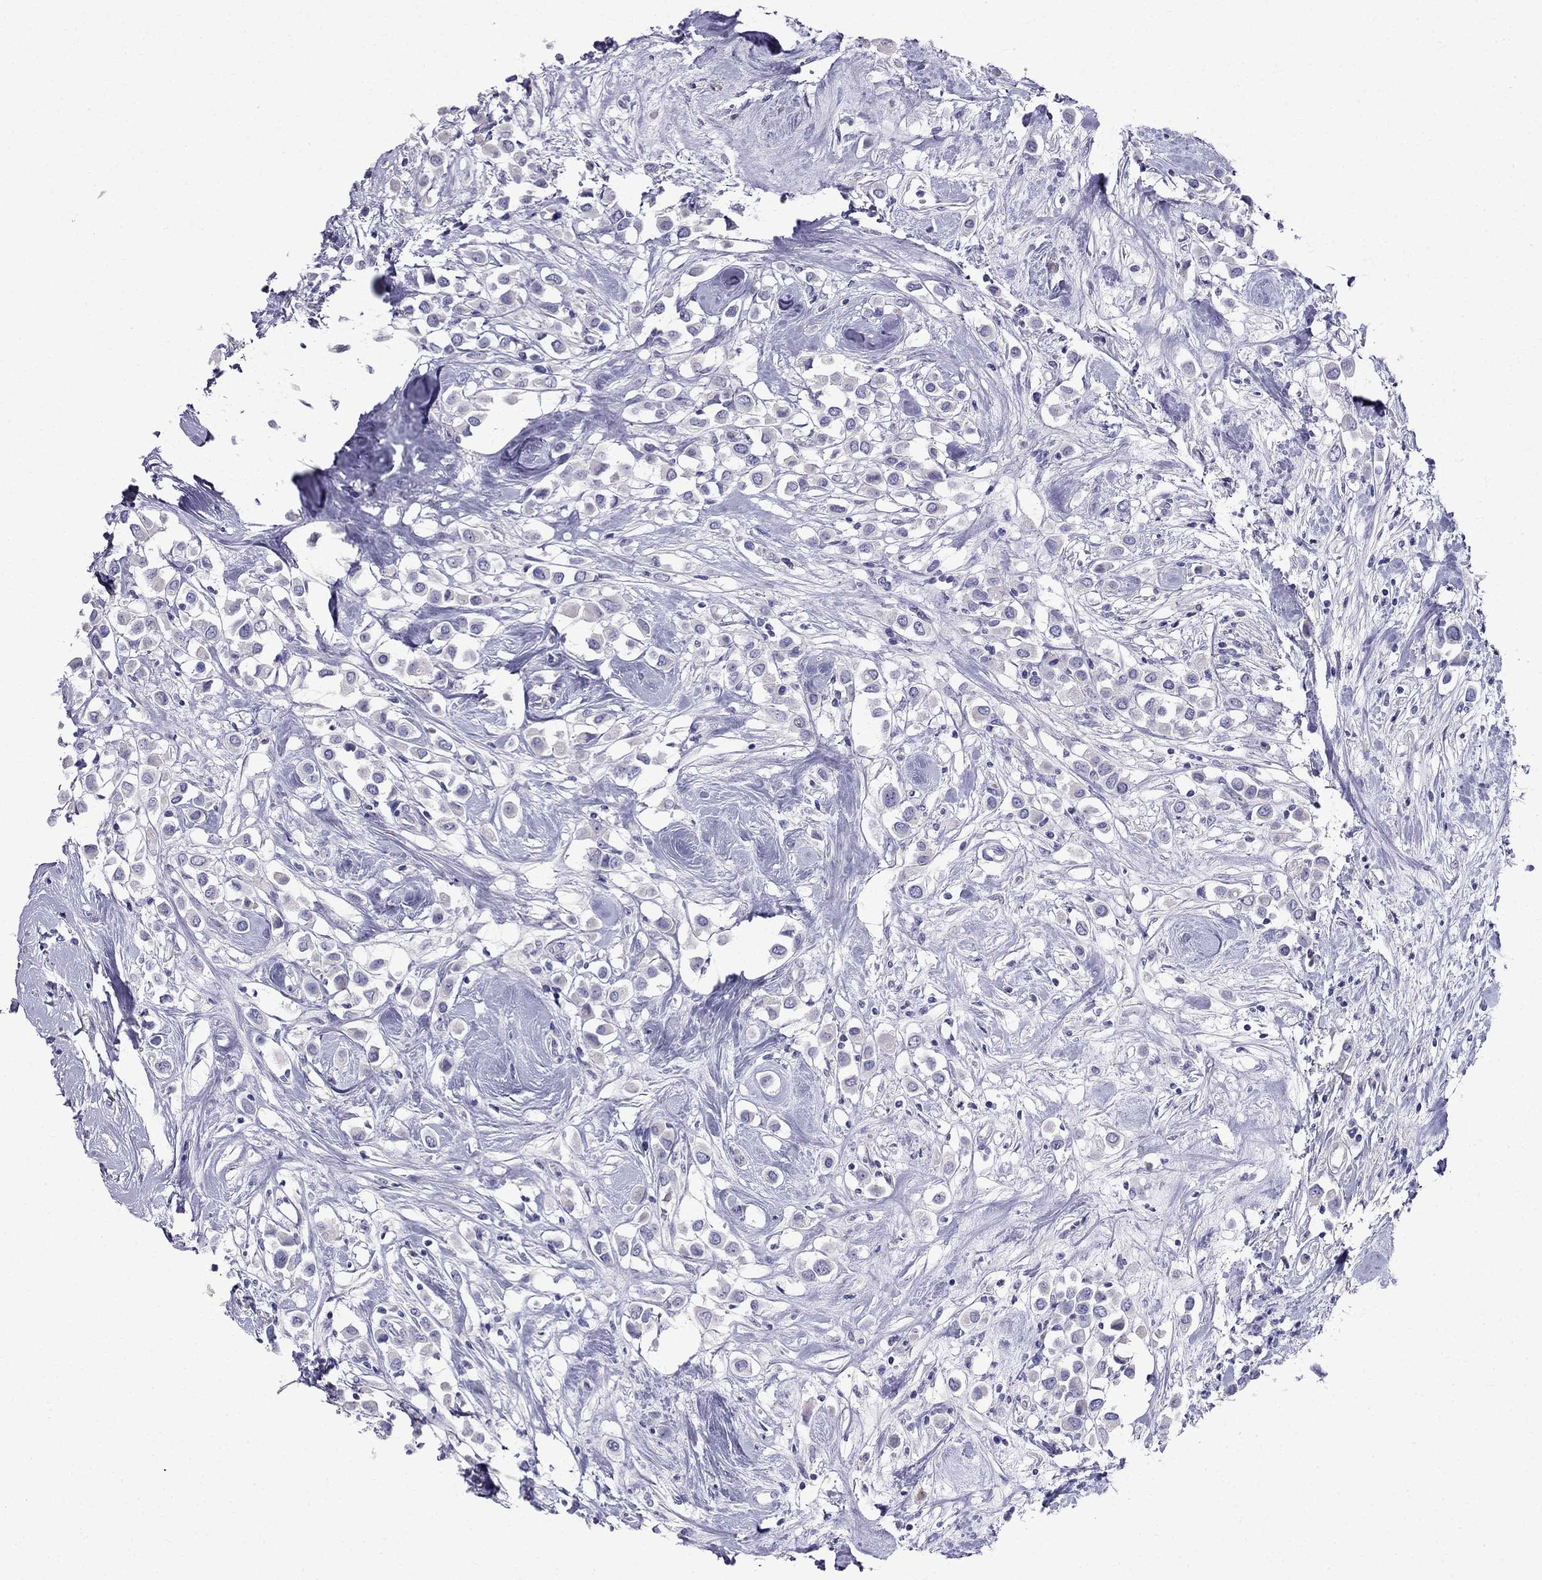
{"staining": {"intensity": "negative", "quantity": "none", "location": "none"}, "tissue": "breast cancer", "cell_type": "Tumor cells", "image_type": "cancer", "snomed": [{"axis": "morphology", "description": "Duct carcinoma"}, {"axis": "topography", "description": "Breast"}], "caption": "Tumor cells show no significant protein expression in breast invasive ductal carcinoma.", "gene": "PATE1", "patient": {"sex": "female", "age": 61}}